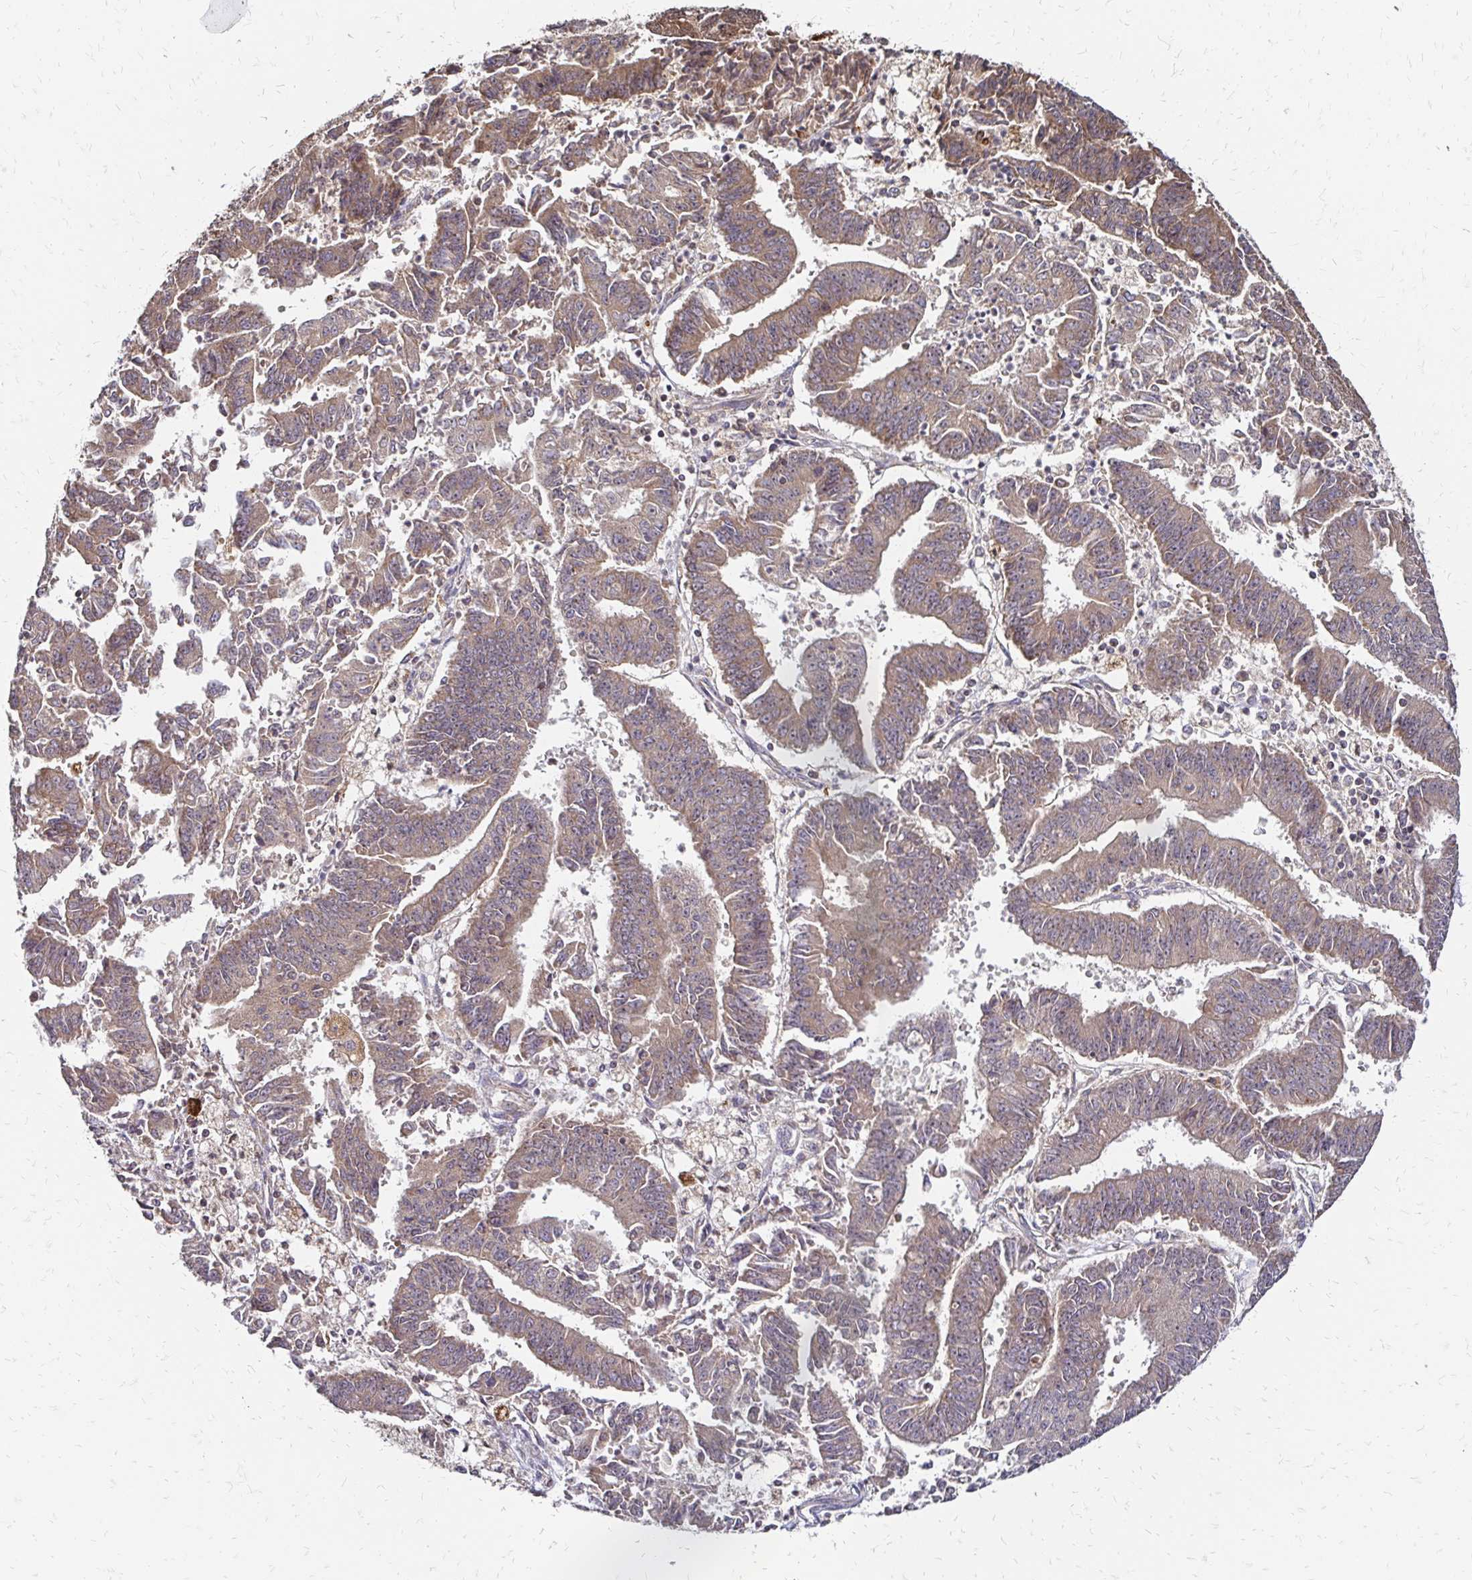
{"staining": {"intensity": "moderate", "quantity": ">75%", "location": "cytoplasmic/membranous"}, "tissue": "endometrial cancer", "cell_type": "Tumor cells", "image_type": "cancer", "snomed": [{"axis": "morphology", "description": "Adenocarcinoma, NOS"}, {"axis": "topography", "description": "Endometrium"}], "caption": "Moderate cytoplasmic/membranous staining is seen in approximately >75% of tumor cells in endometrial cancer. The staining was performed using DAB (3,3'-diaminobenzidine) to visualize the protein expression in brown, while the nuclei were stained in blue with hematoxylin (Magnification: 20x).", "gene": "ZW10", "patient": {"sex": "female", "age": 73}}